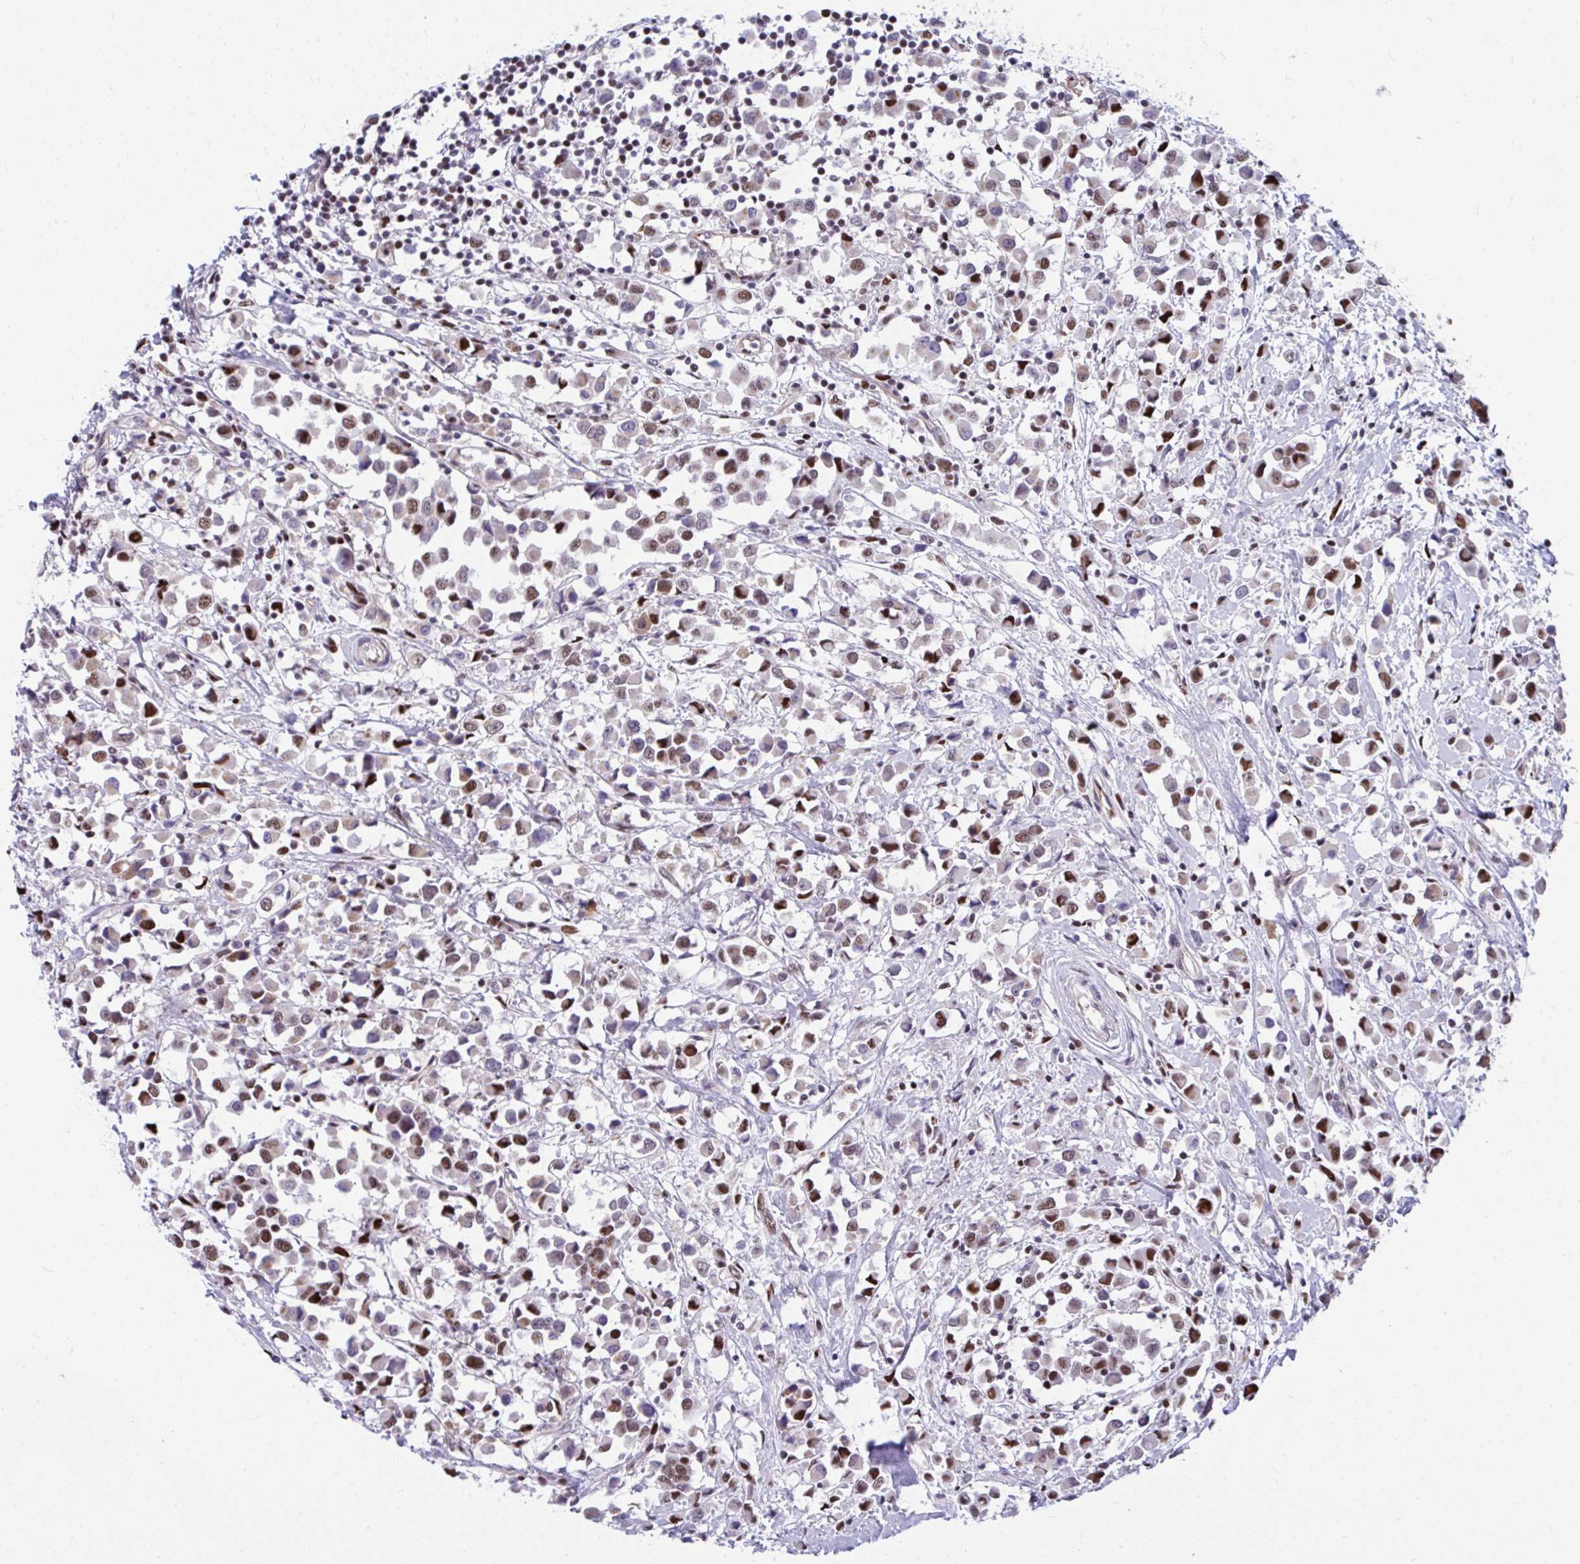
{"staining": {"intensity": "moderate", "quantity": "25%-75%", "location": "nuclear"}, "tissue": "breast cancer", "cell_type": "Tumor cells", "image_type": "cancer", "snomed": [{"axis": "morphology", "description": "Duct carcinoma"}, {"axis": "topography", "description": "Breast"}], "caption": "Immunohistochemical staining of human breast cancer (infiltrating ductal carcinoma) demonstrates medium levels of moderate nuclear protein positivity in approximately 25%-75% of tumor cells. The staining is performed using DAB brown chromogen to label protein expression. The nuclei are counter-stained blue using hematoxylin.", "gene": "SLC35C2", "patient": {"sex": "female", "age": 61}}